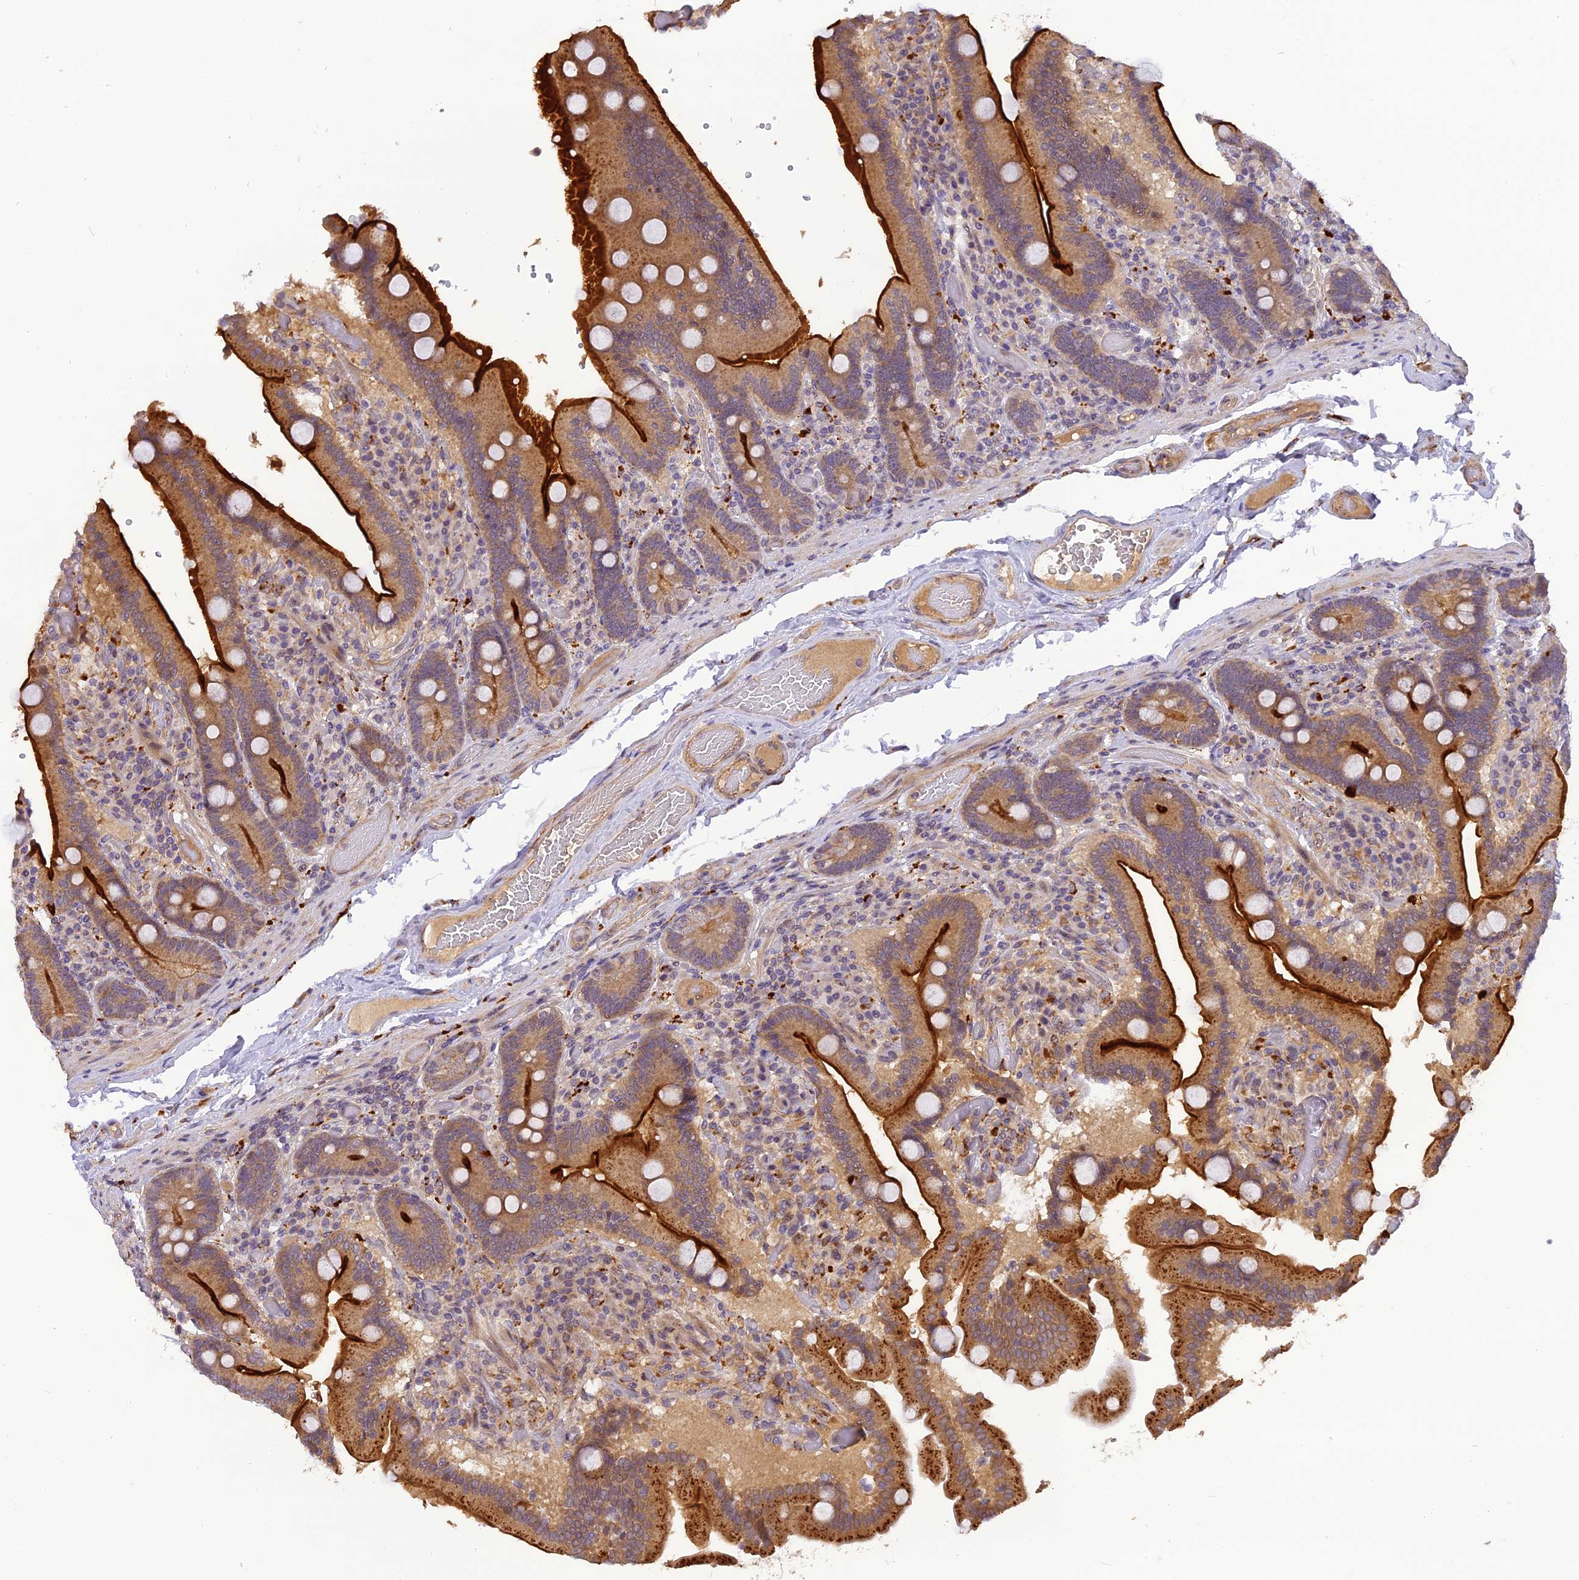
{"staining": {"intensity": "strong", "quantity": "25%-75%", "location": "cytoplasmic/membranous"}, "tissue": "duodenum", "cell_type": "Glandular cells", "image_type": "normal", "snomed": [{"axis": "morphology", "description": "Normal tissue, NOS"}, {"axis": "topography", "description": "Duodenum"}], "caption": "A brown stain labels strong cytoplasmic/membranous staining of a protein in glandular cells of benign human duodenum.", "gene": "FNIP2", "patient": {"sex": "female", "age": 62}}